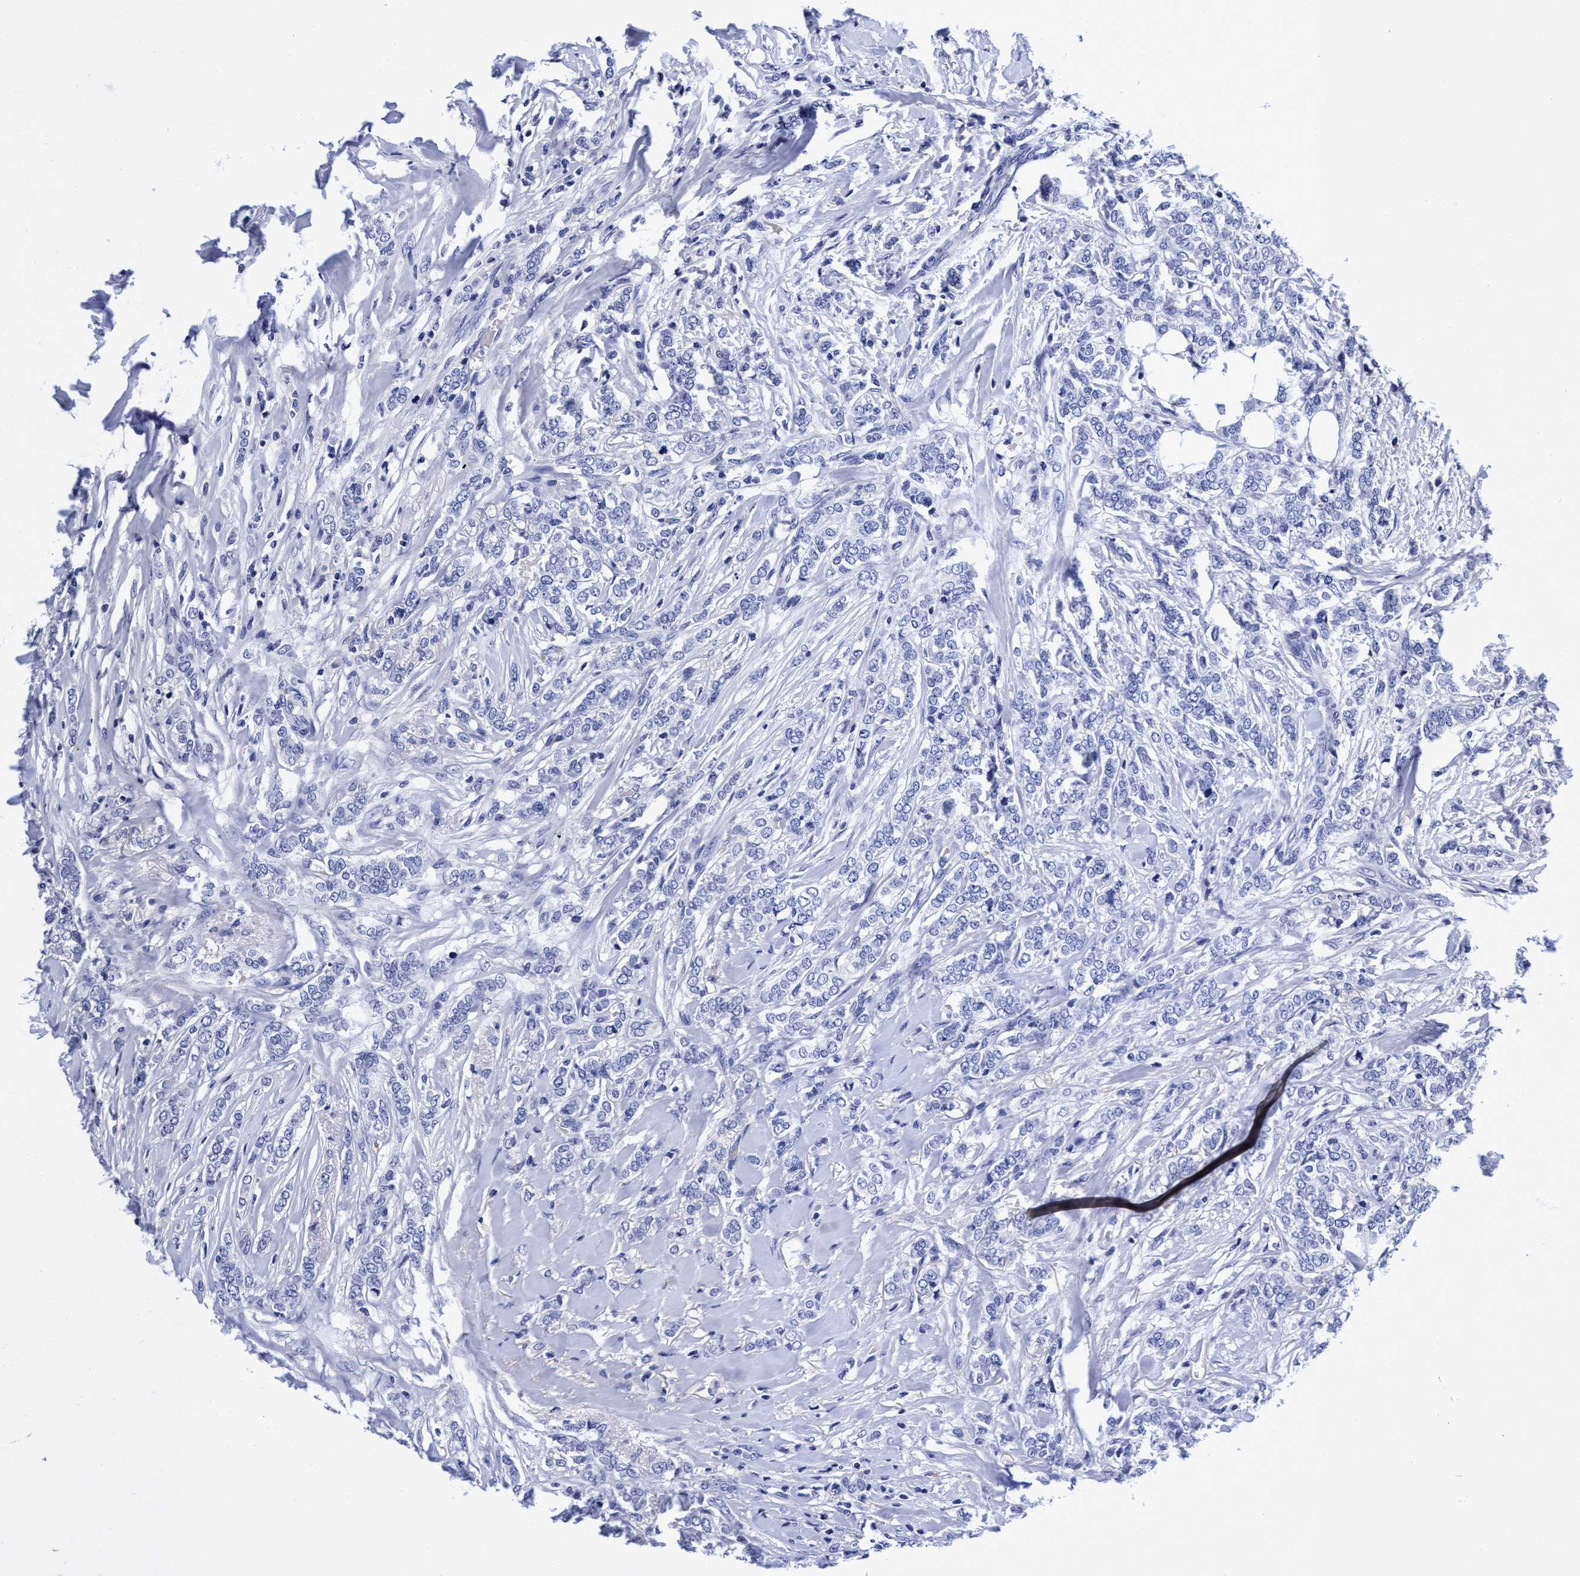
{"staining": {"intensity": "negative", "quantity": "none", "location": "none"}, "tissue": "breast cancer", "cell_type": "Tumor cells", "image_type": "cancer", "snomed": [{"axis": "morphology", "description": "Lobular carcinoma"}, {"axis": "topography", "description": "Skin"}, {"axis": "topography", "description": "Breast"}], "caption": "Immunohistochemical staining of breast lobular carcinoma exhibits no significant expression in tumor cells.", "gene": "PLPPR1", "patient": {"sex": "female", "age": 46}}